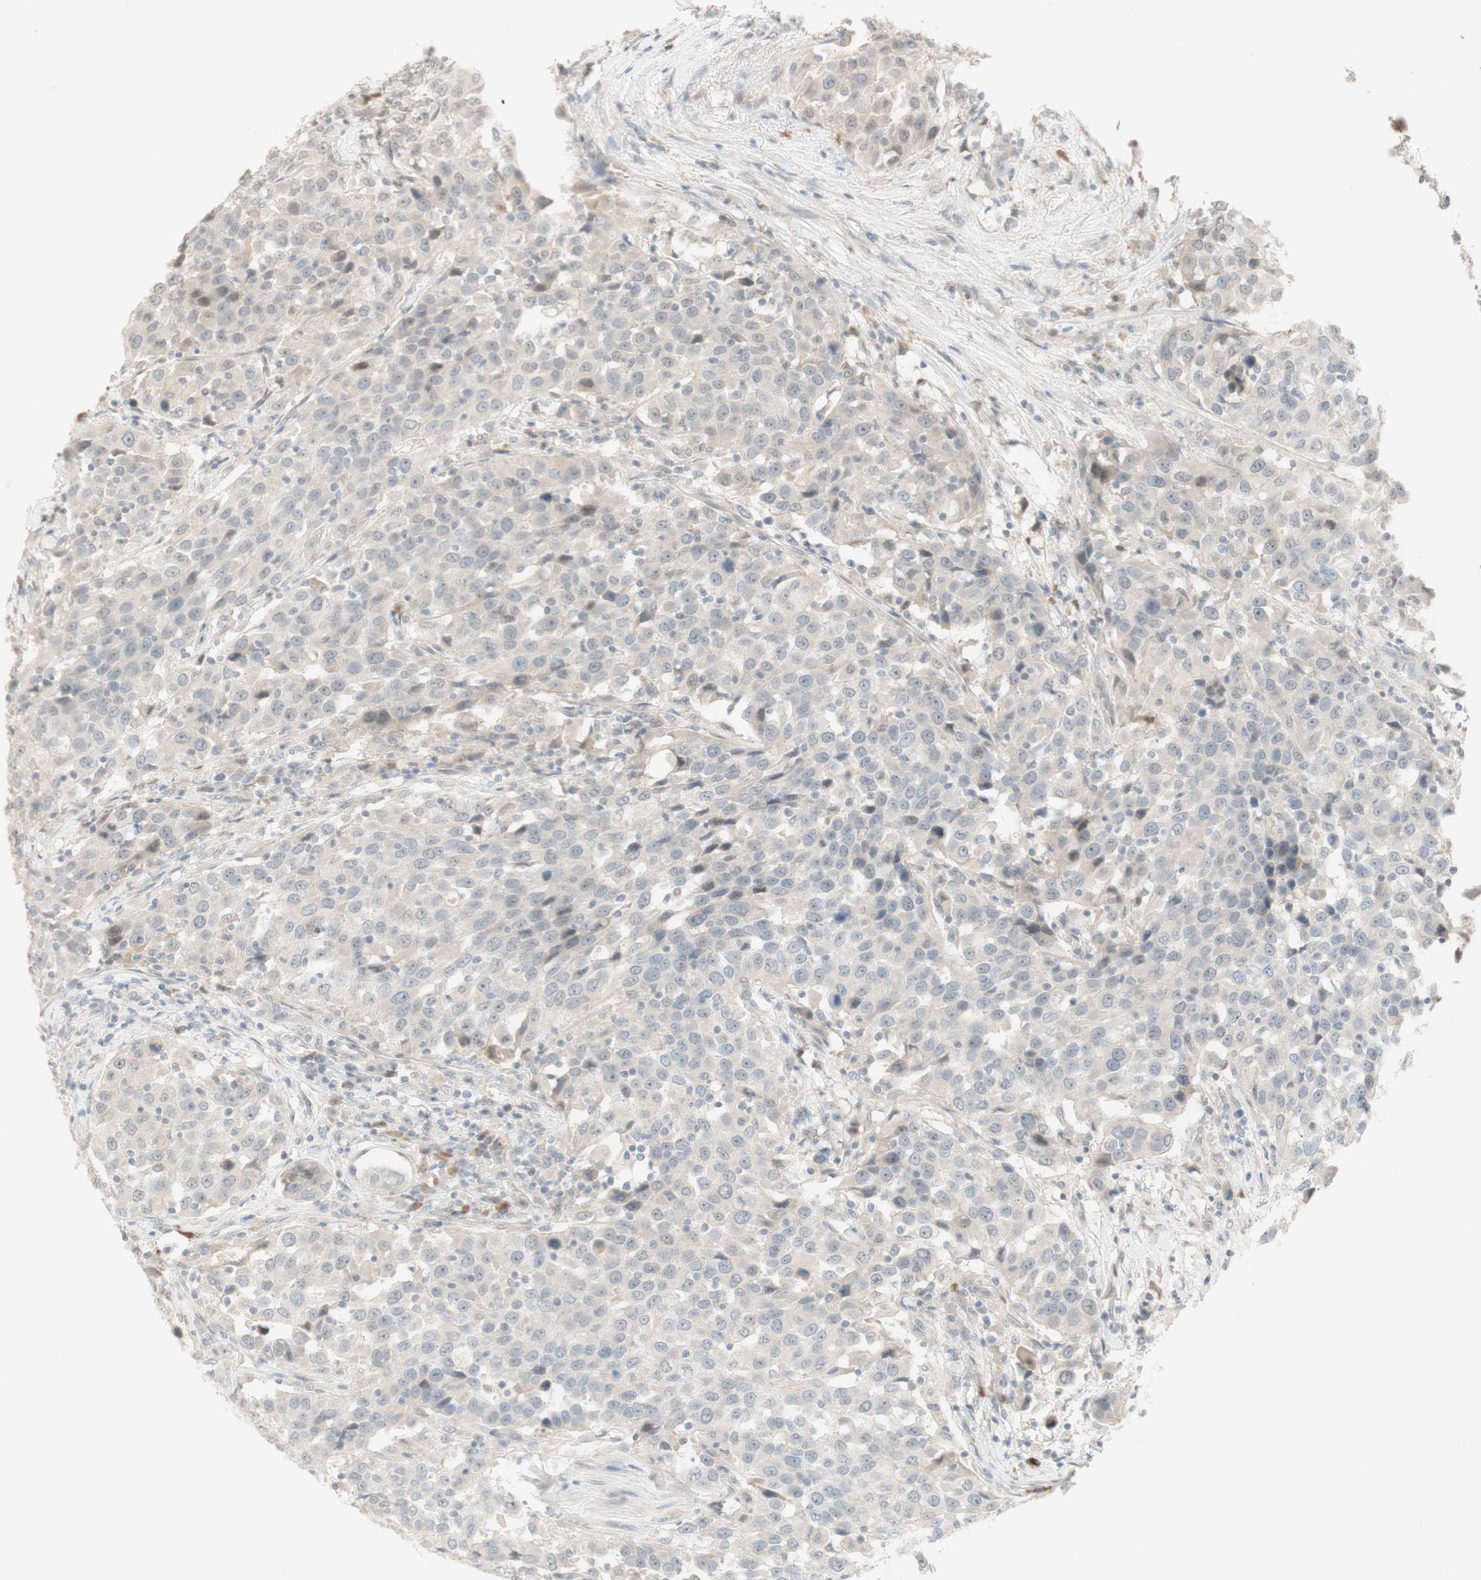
{"staining": {"intensity": "weak", "quantity": ">75%", "location": "cytoplasmic/membranous,nuclear"}, "tissue": "urothelial cancer", "cell_type": "Tumor cells", "image_type": "cancer", "snomed": [{"axis": "morphology", "description": "Urothelial carcinoma, High grade"}, {"axis": "topography", "description": "Urinary bladder"}], "caption": "A low amount of weak cytoplasmic/membranous and nuclear positivity is seen in about >75% of tumor cells in urothelial cancer tissue.", "gene": "PLCD4", "patient": {"sex": "female", "age": 80}}